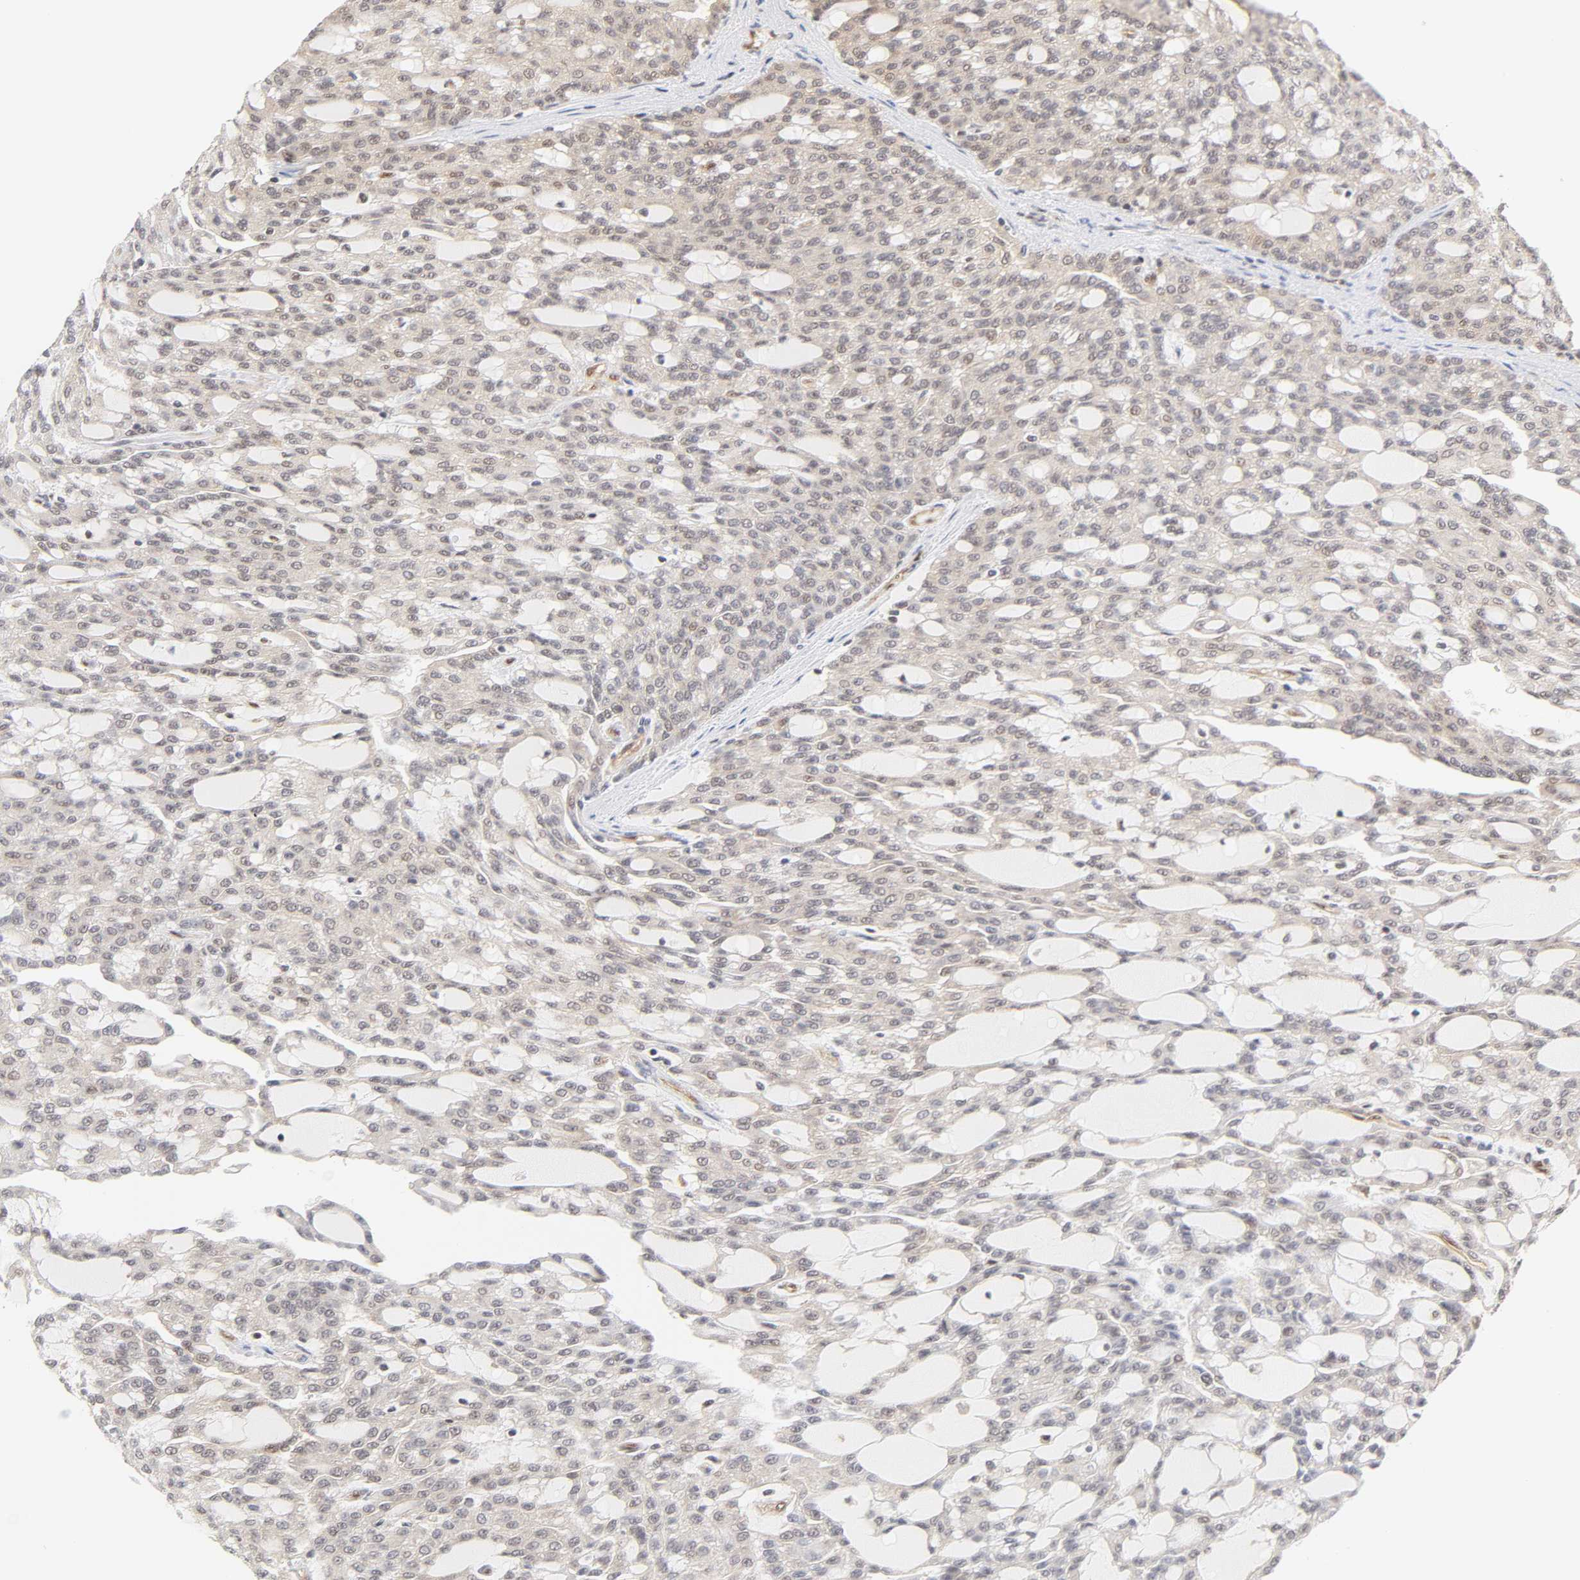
{"staining": {"intensity": "weak", "quantity": "<25%", "location": "cytoplasmic/membranous,nuclear"}, "tissue": "renal cancer", "cell_type": "Tumor cells", "image_type": "cancer", "snomed": [{"axis": "morphology", "description": "Adenocarcinoma, NOS"}, {"axis": "topography", "description": "Kidney"}], "caption": "The histopathology image demonstrates no staining of tumor cells in renal adenocarcinoma.", "gene": "CDC37", "patient": {"sex": "male", "age": 63}}